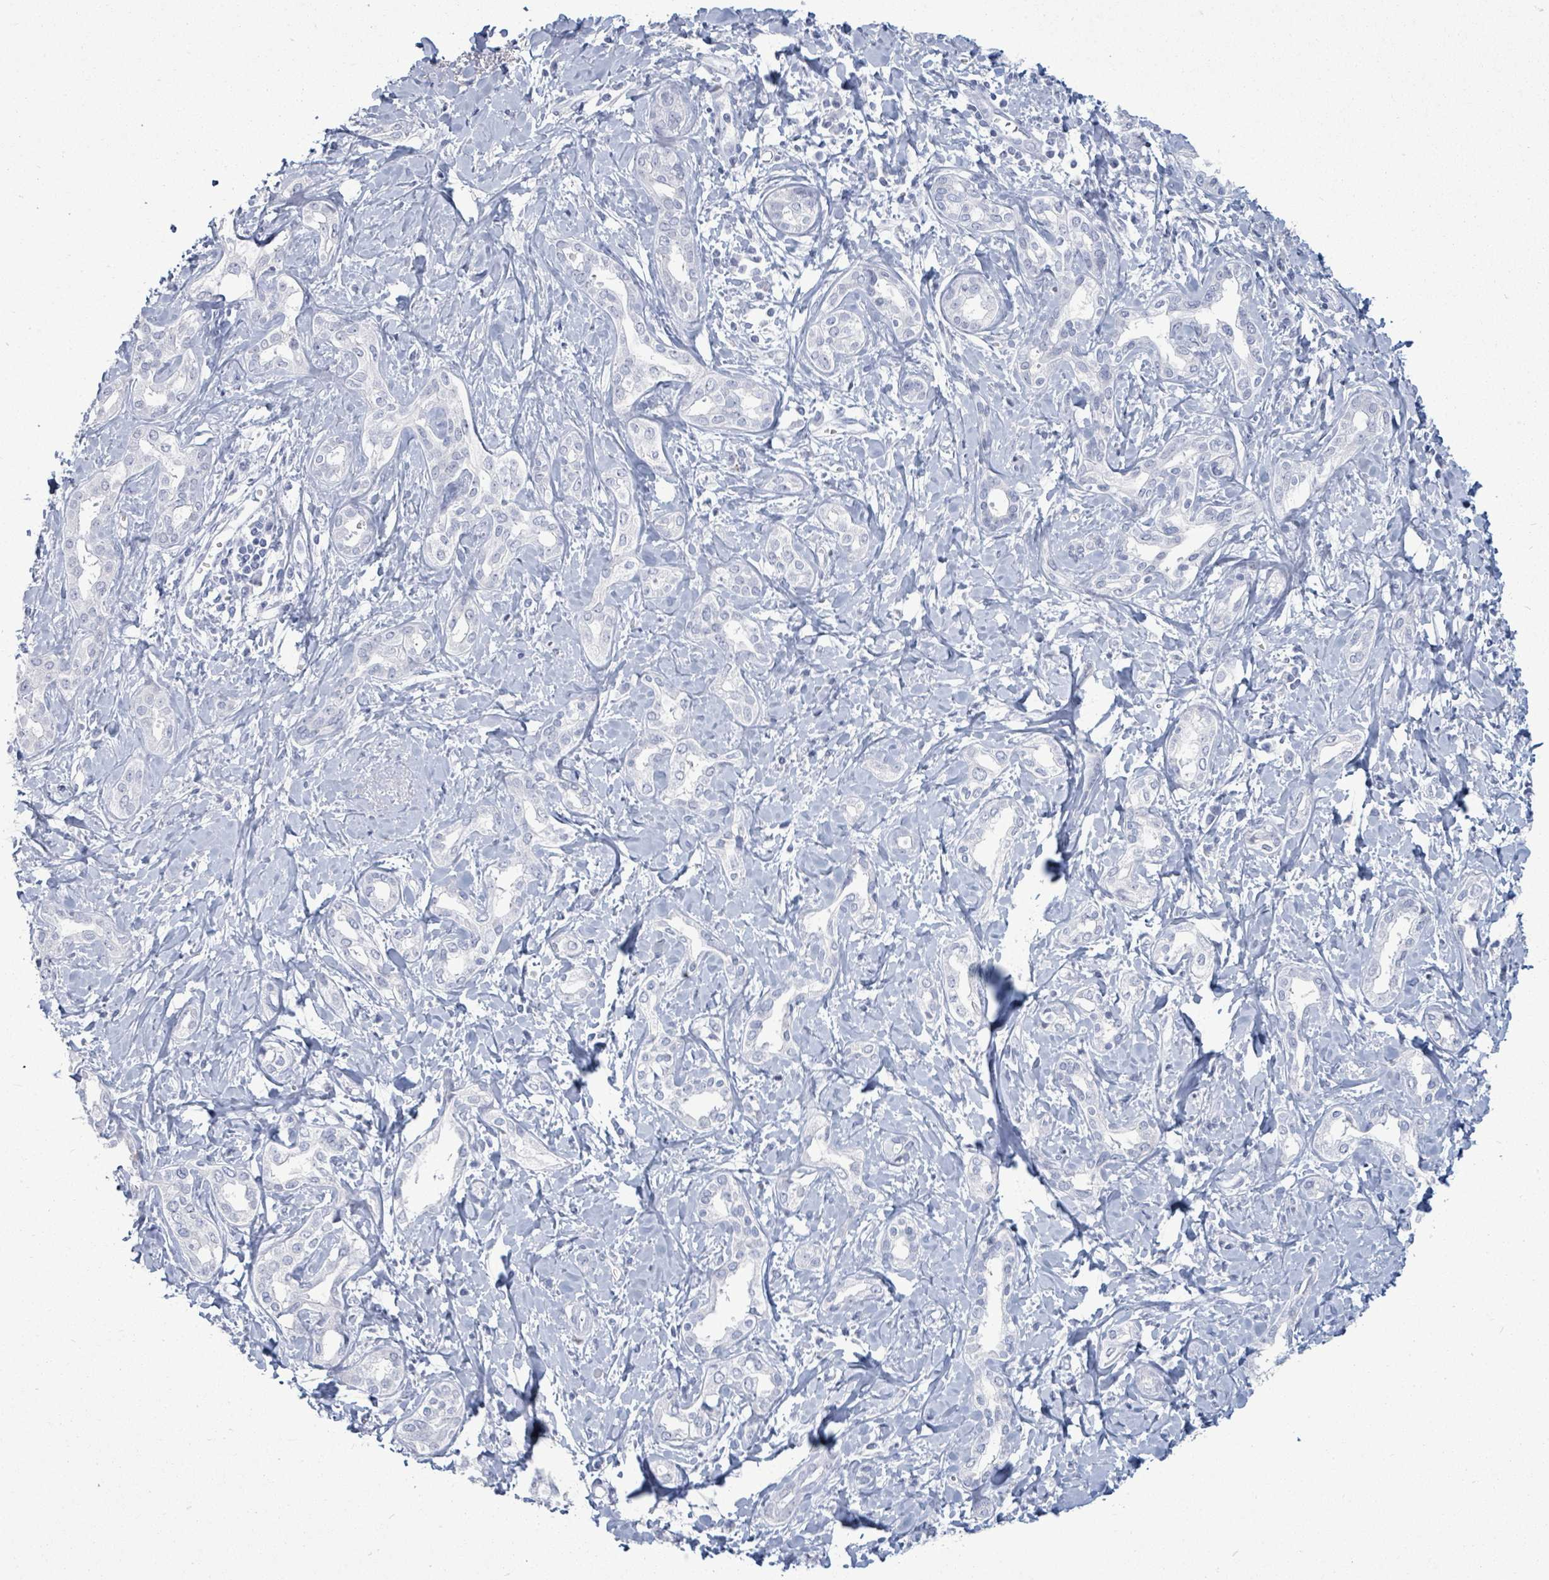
{"staining": {"intensity": "negative", "quantity": "none", "location": "none"}, "tissue": "liver cancer", "cell_type": "Tumor cells", "image_type": "cancer", "snomed": [{"axis": "morphology", "description": "Cholangiocarcinoma"}, {"axis": "topography", "description": "Liver"}], "caption": "Immunohistochemistry of liver cancer (cholangiocarcinoma) shows no positivity in tumor cells. The staining was performed using DAB to visualize the protein expression in brown, while the nuclei were stained in blue with hematoxylin (Magnification: 20x).", "gene": "MALL", "patient": {"sex": "female", "age": 77}}